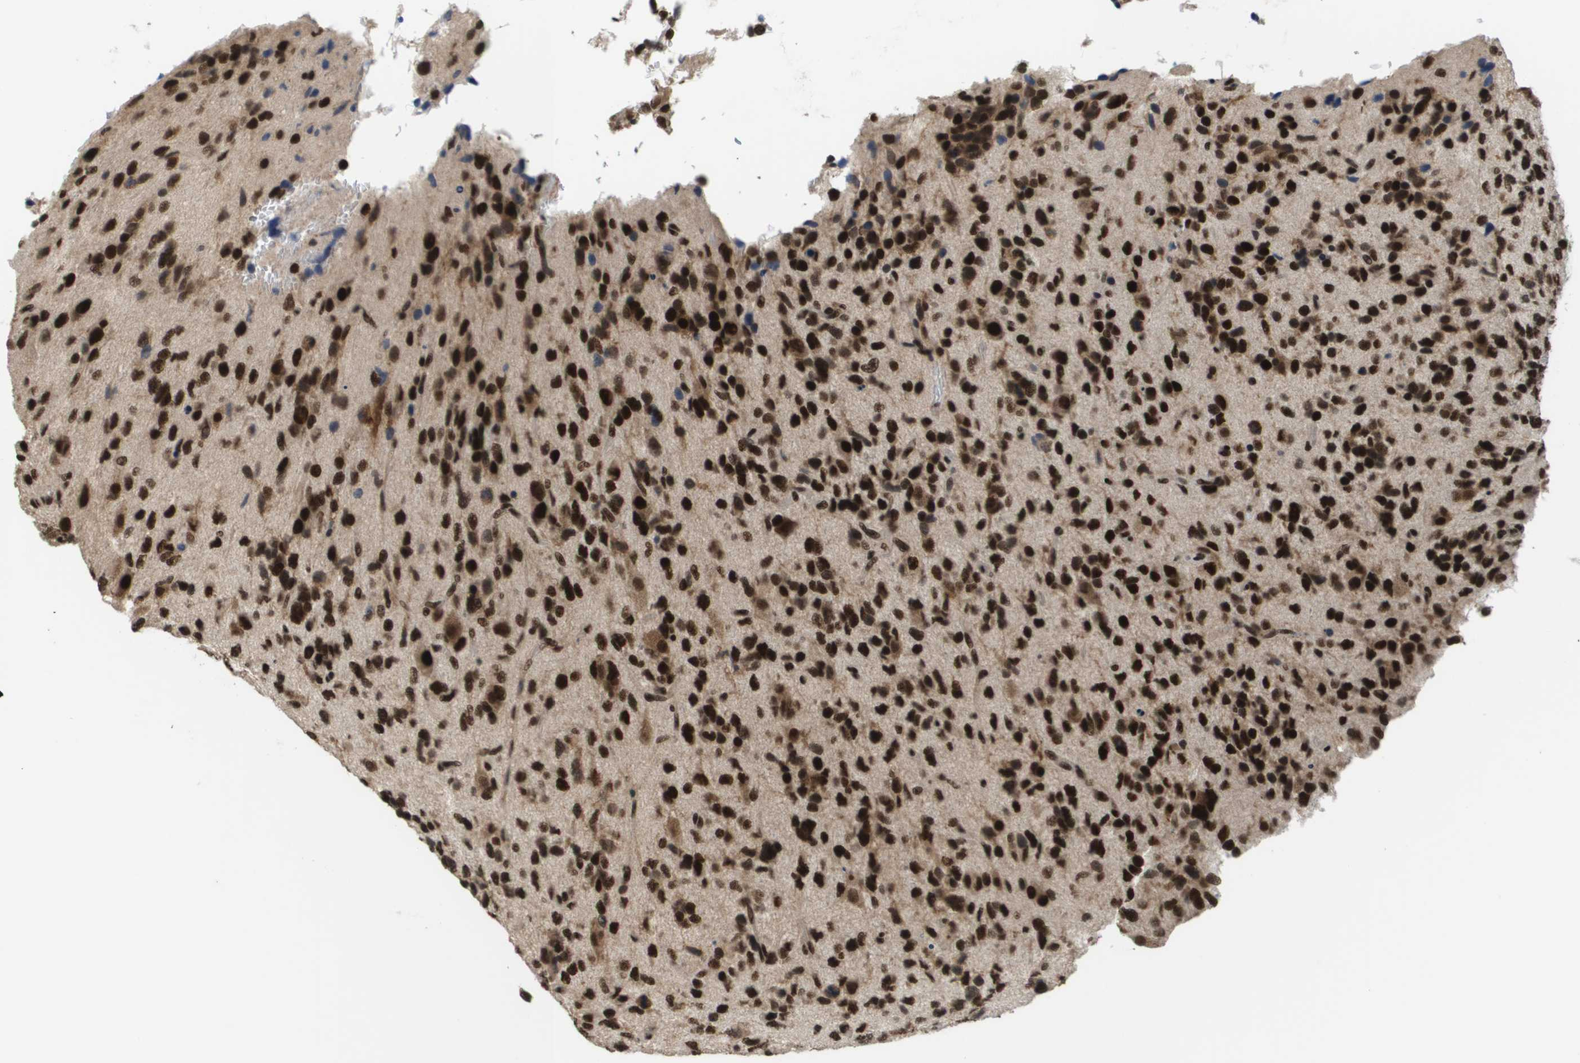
{"staining": {"intensity": "strong", "quantity": ">75%", "location": "nuclear"}, "tissue": "glioma", "cell_type": "Tumor cells", "image_type": "cancer", "snomed": [{"axis": "morphology", "description": "Glioma, malignant, High grade"}, {"axis": "topography", "description": "Brain"}], "caption": "Immunohistochemical staining of malignant high-grade glioma displays high levels of strong nuclear expression in approximately >75% of tumor cells.", "gene": "PRCC", "patient": {"sex": "female", "age": 58}}